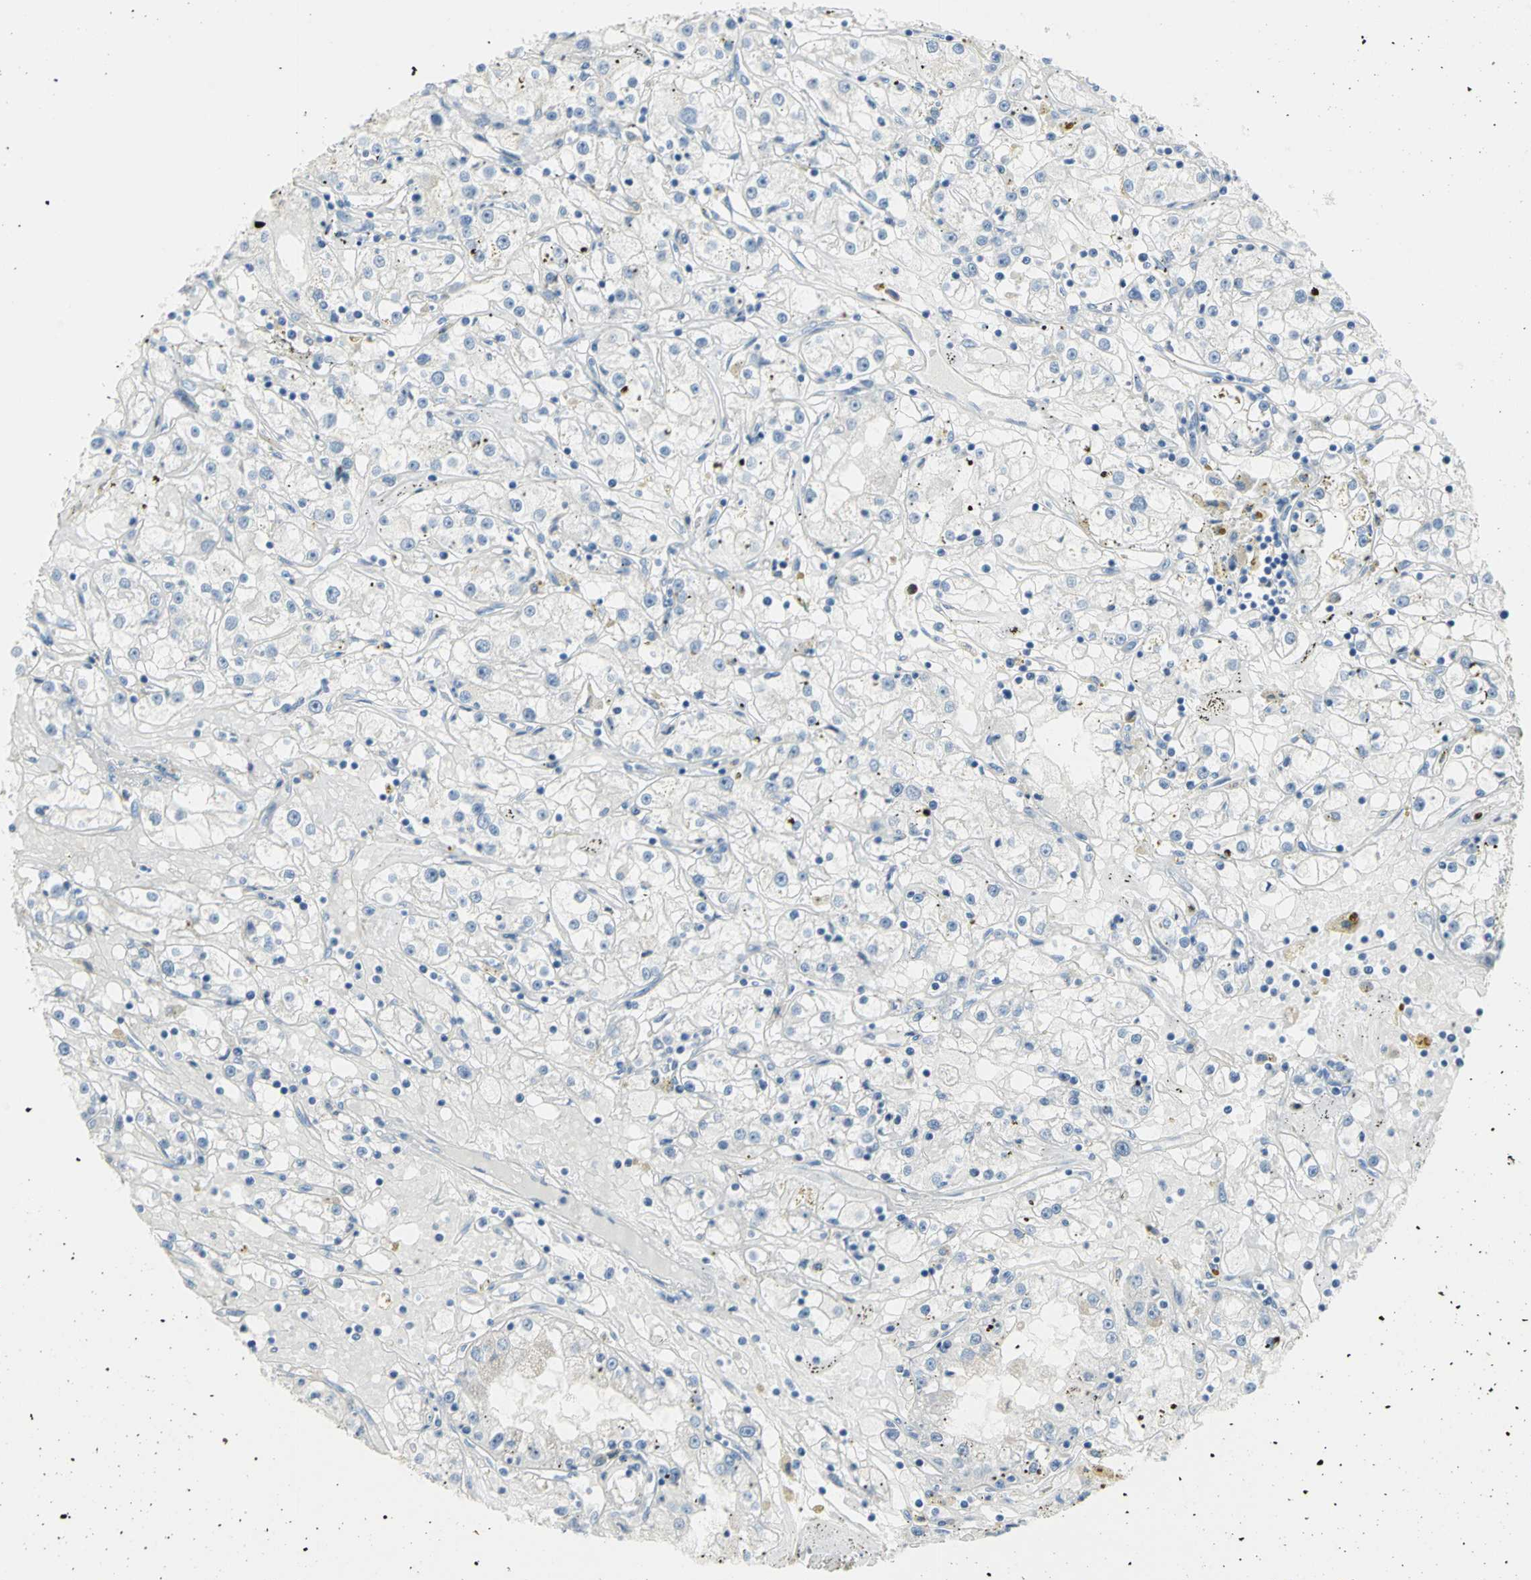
{"staining": {"intensity": "negative", "quantity": "none", "location": "none"}, "tissue": "renal cancer", "cell_type": "Tumor cells", "image_type": "cancer", "snomed": [{"axis": "morphology", "description": "Adenocarcinoma, NOS"}, {"axis": "topography", "description": "Kidney"}], "caption": "This micrograph is of renal cancer (adenocarcinoma) stained with immunohistochemistry to label a protein in brown with the nuclei are counter-stained blue. There is no staining in tumor cells. The staining is performed using DAB (3,3'-diaminobenzidine) brown chromogen with nuclei counter-stained in using hematoxylin.", "gene": "ALOX15", "patient": {"sex": "male", "age": 56}}